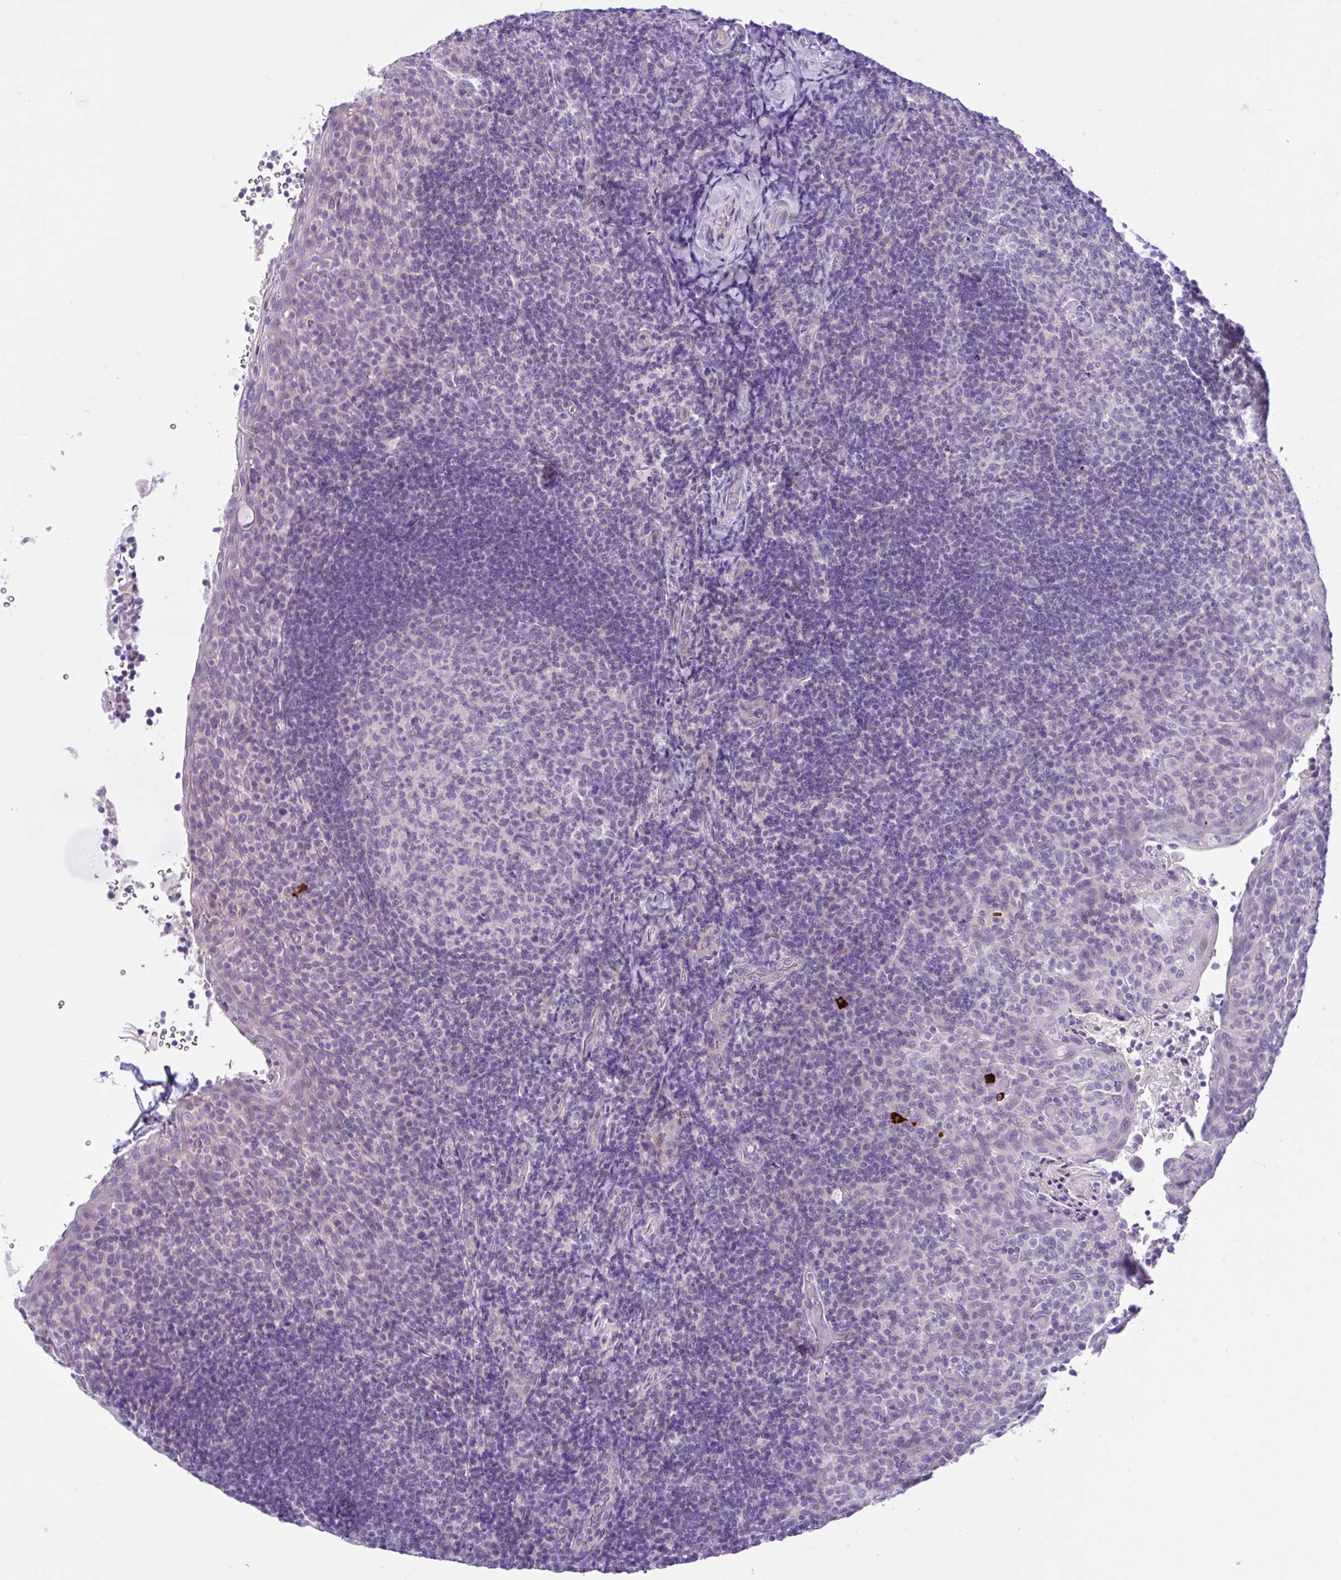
{"staining": {"intensity": "negative", "quantity": "none", "location": "none"}, "tissue": "tonsil", "cell_type": "Germinal center cells", "image_type": "normal", "snomed": [{"axis": "morphology", "description": "Normal tissue, NOS"}, {"axis": "topography", "description": "Tonsil"}], "caption": "Image shows no significant protein staining in germinal center cells of unremarkable tonsil.", "gene": "ANO4", "patient": {"sex": "female", "age": 10}}